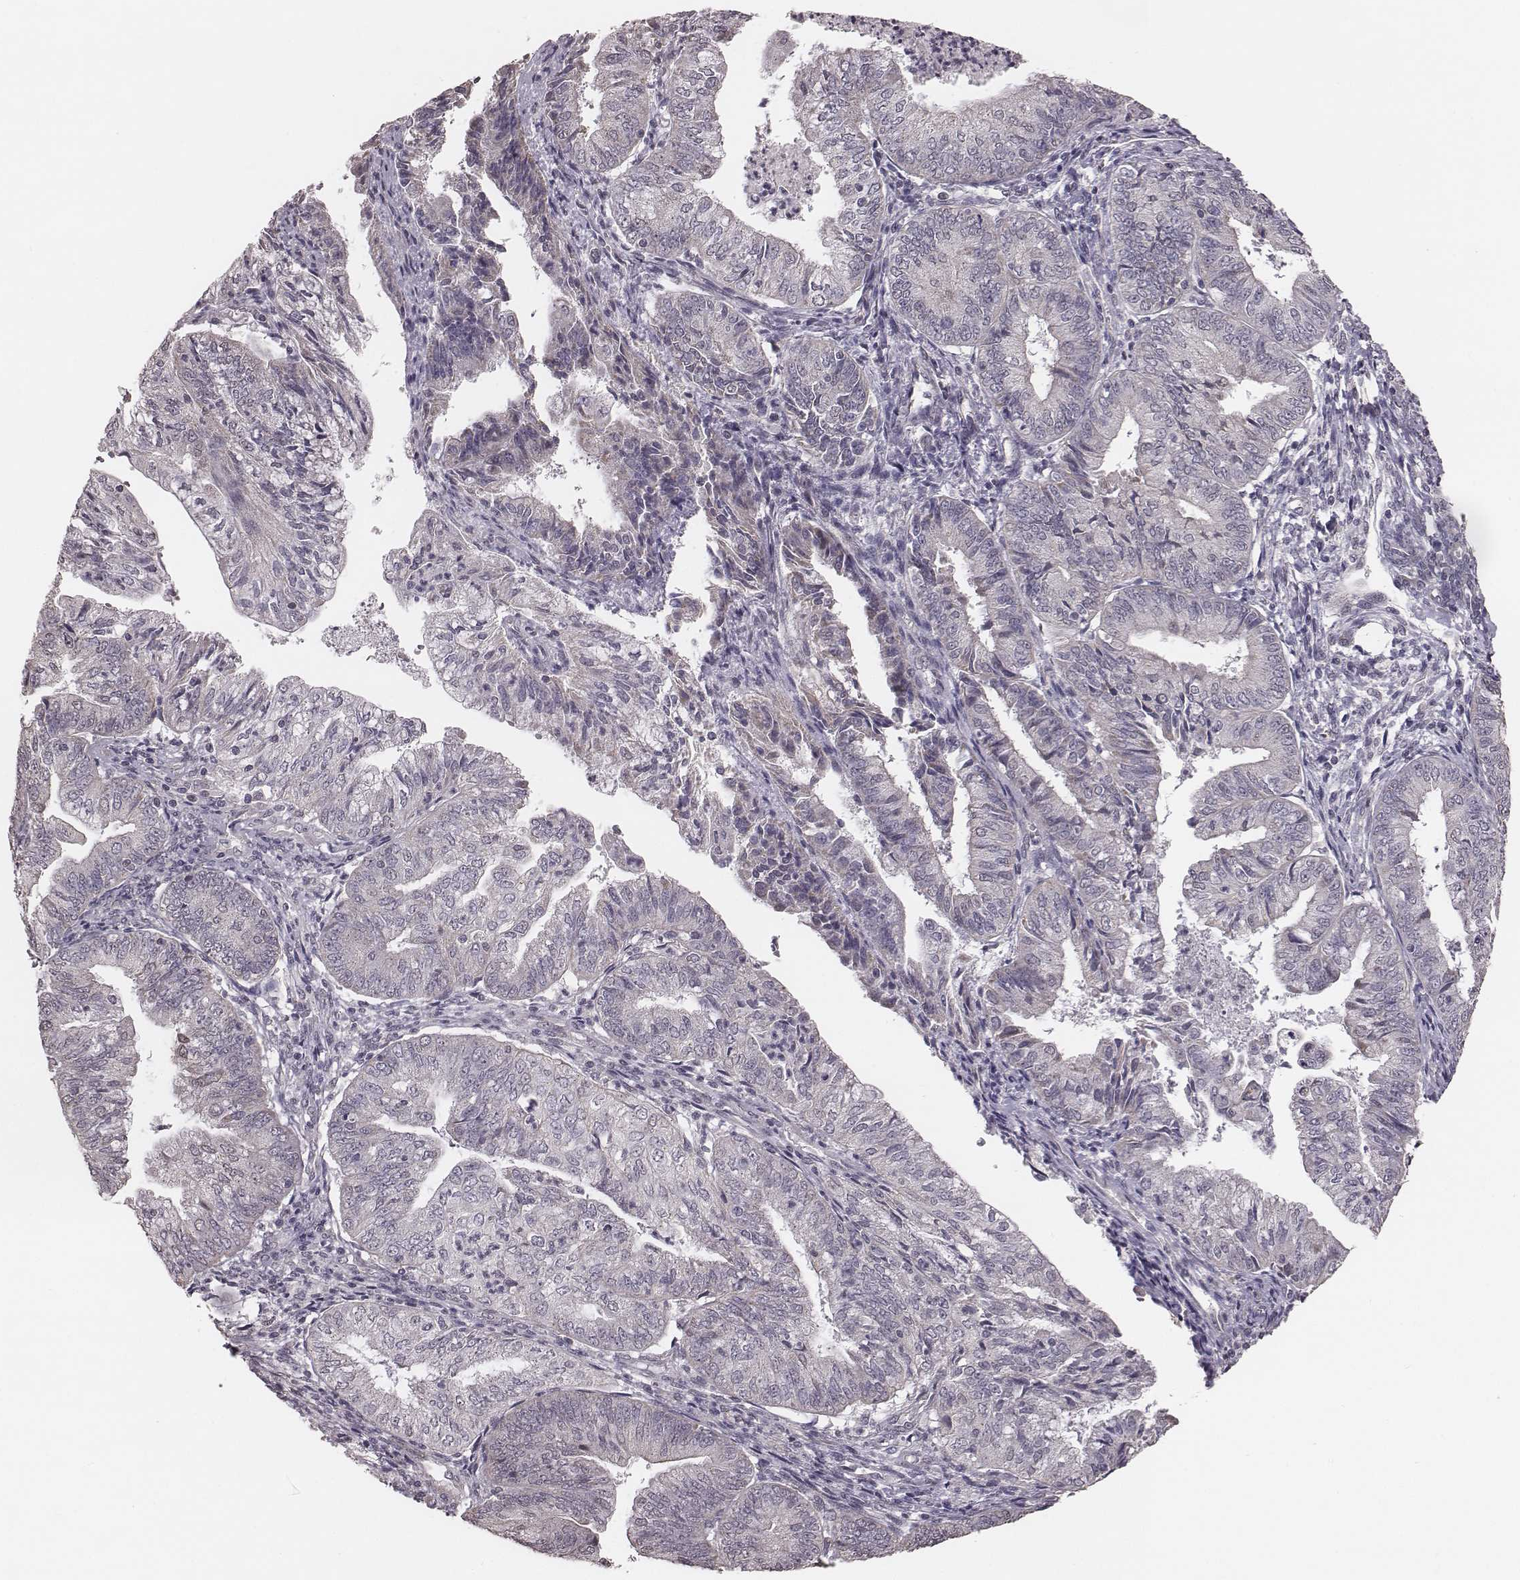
{"staining": {"intensity": "negative", "quantity": "none", "location": "none"}, "tissue": "endometrial cancer", "cell_type": "Tumor cells", "image_type": "cancer", "snomed": [{"axis": "morphology", "description": "Adenocarcinoma, NOS"}, {"axis": "topography", "description": "Endometrium"}], "caption": "There is no significant staining in tumor cells of adenocarcinoma (endometrial). Nuclei are stained in blue.", "gene": "SLC7A4", "patient": {"sex": "female", "age": 55}}